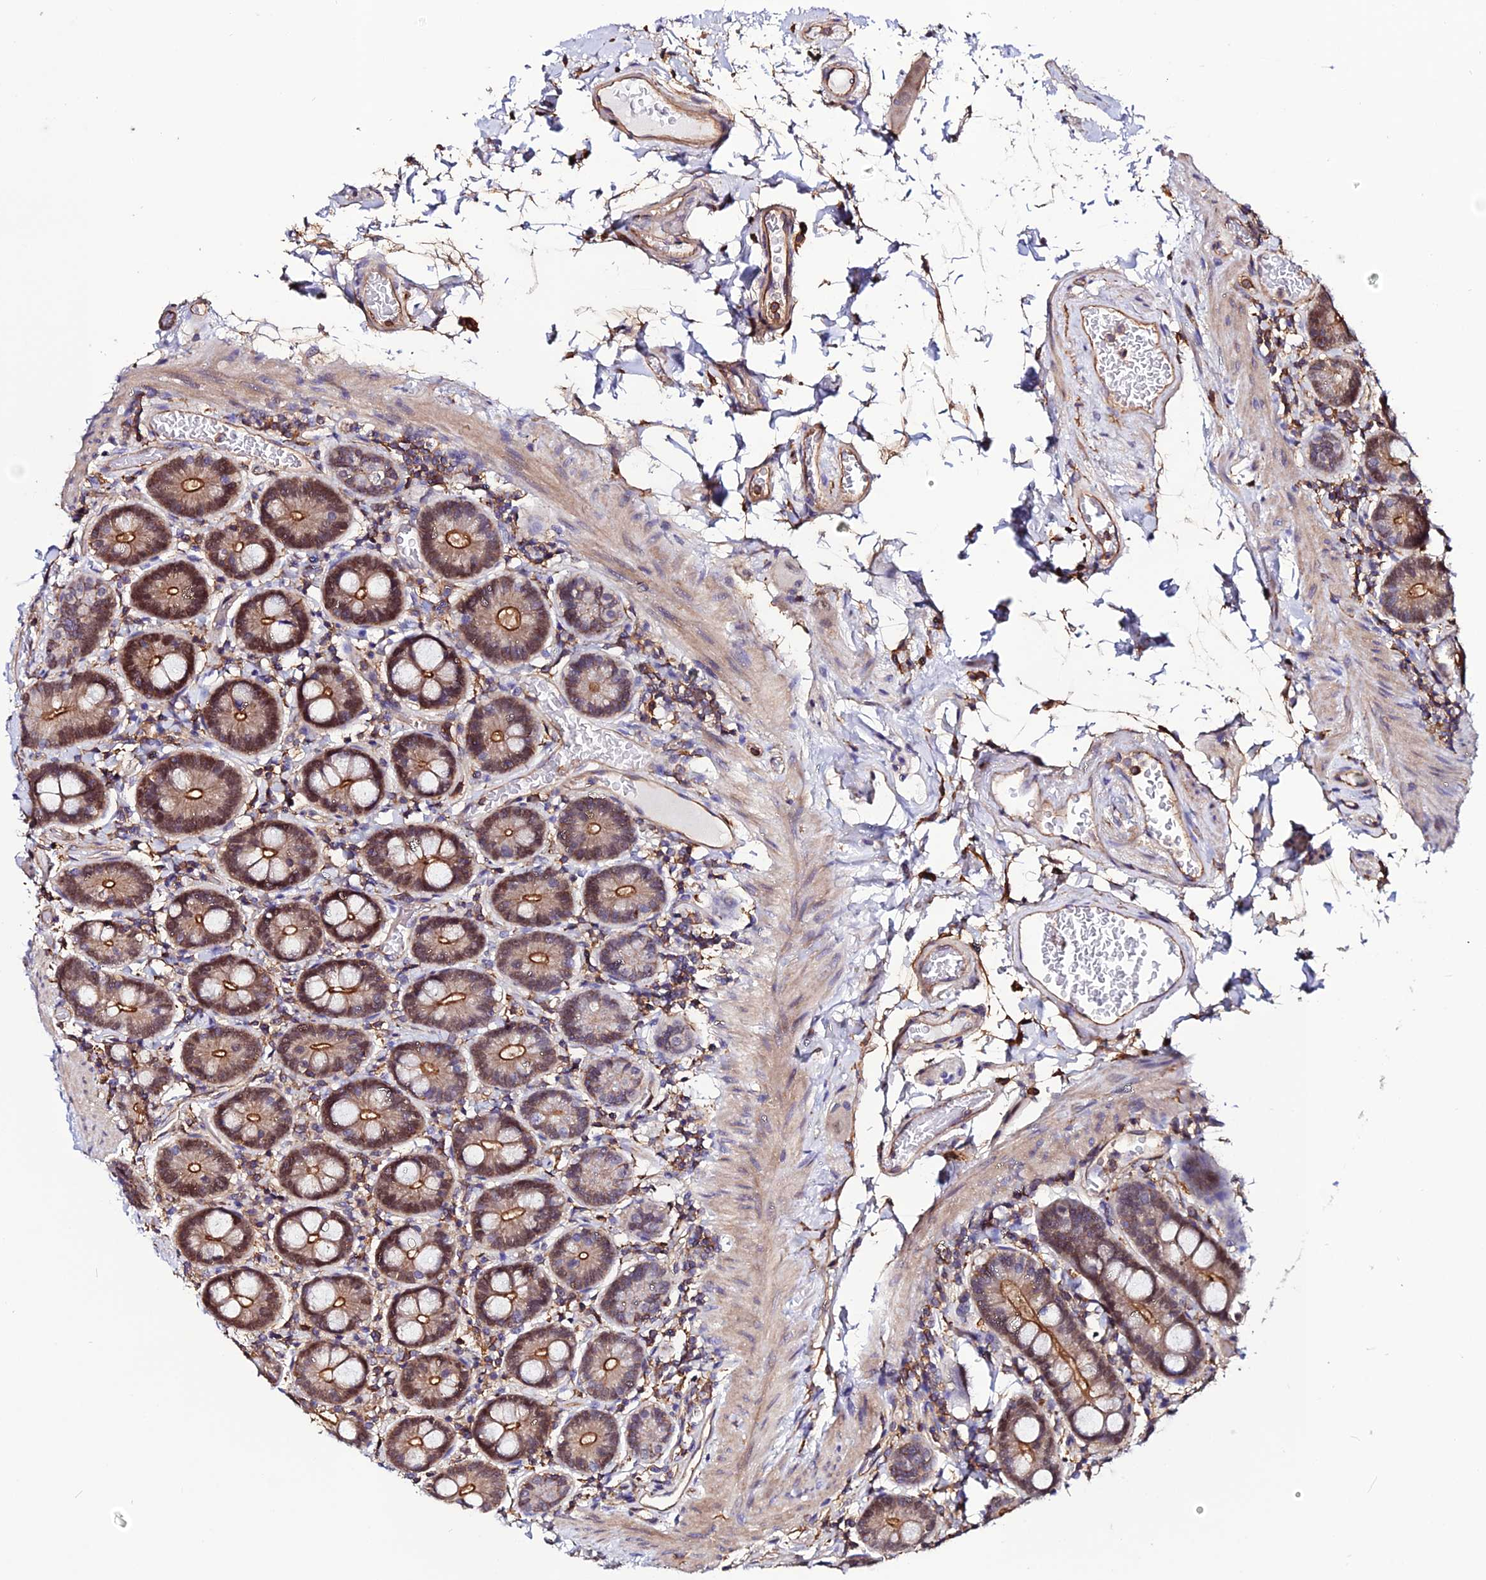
{"staining": {"intensity": "moderate", "quantity": ">75%", "location": "cytoplasmic/membranous"}, "tissue": "duodenum", "cell_type": "Glandular cells", "image_type": "normal", "snomed": [{"axis": "morphology", "description": "Normal tissue, NOS"}, {"axis": "topography", "description": "Duodenum"}], "caption": "Human duodenum stained with a protein marker shows moderate staining in glandular cells.", "gene": "USP17L10", "patient": {"sex": "male", "age": 55}}